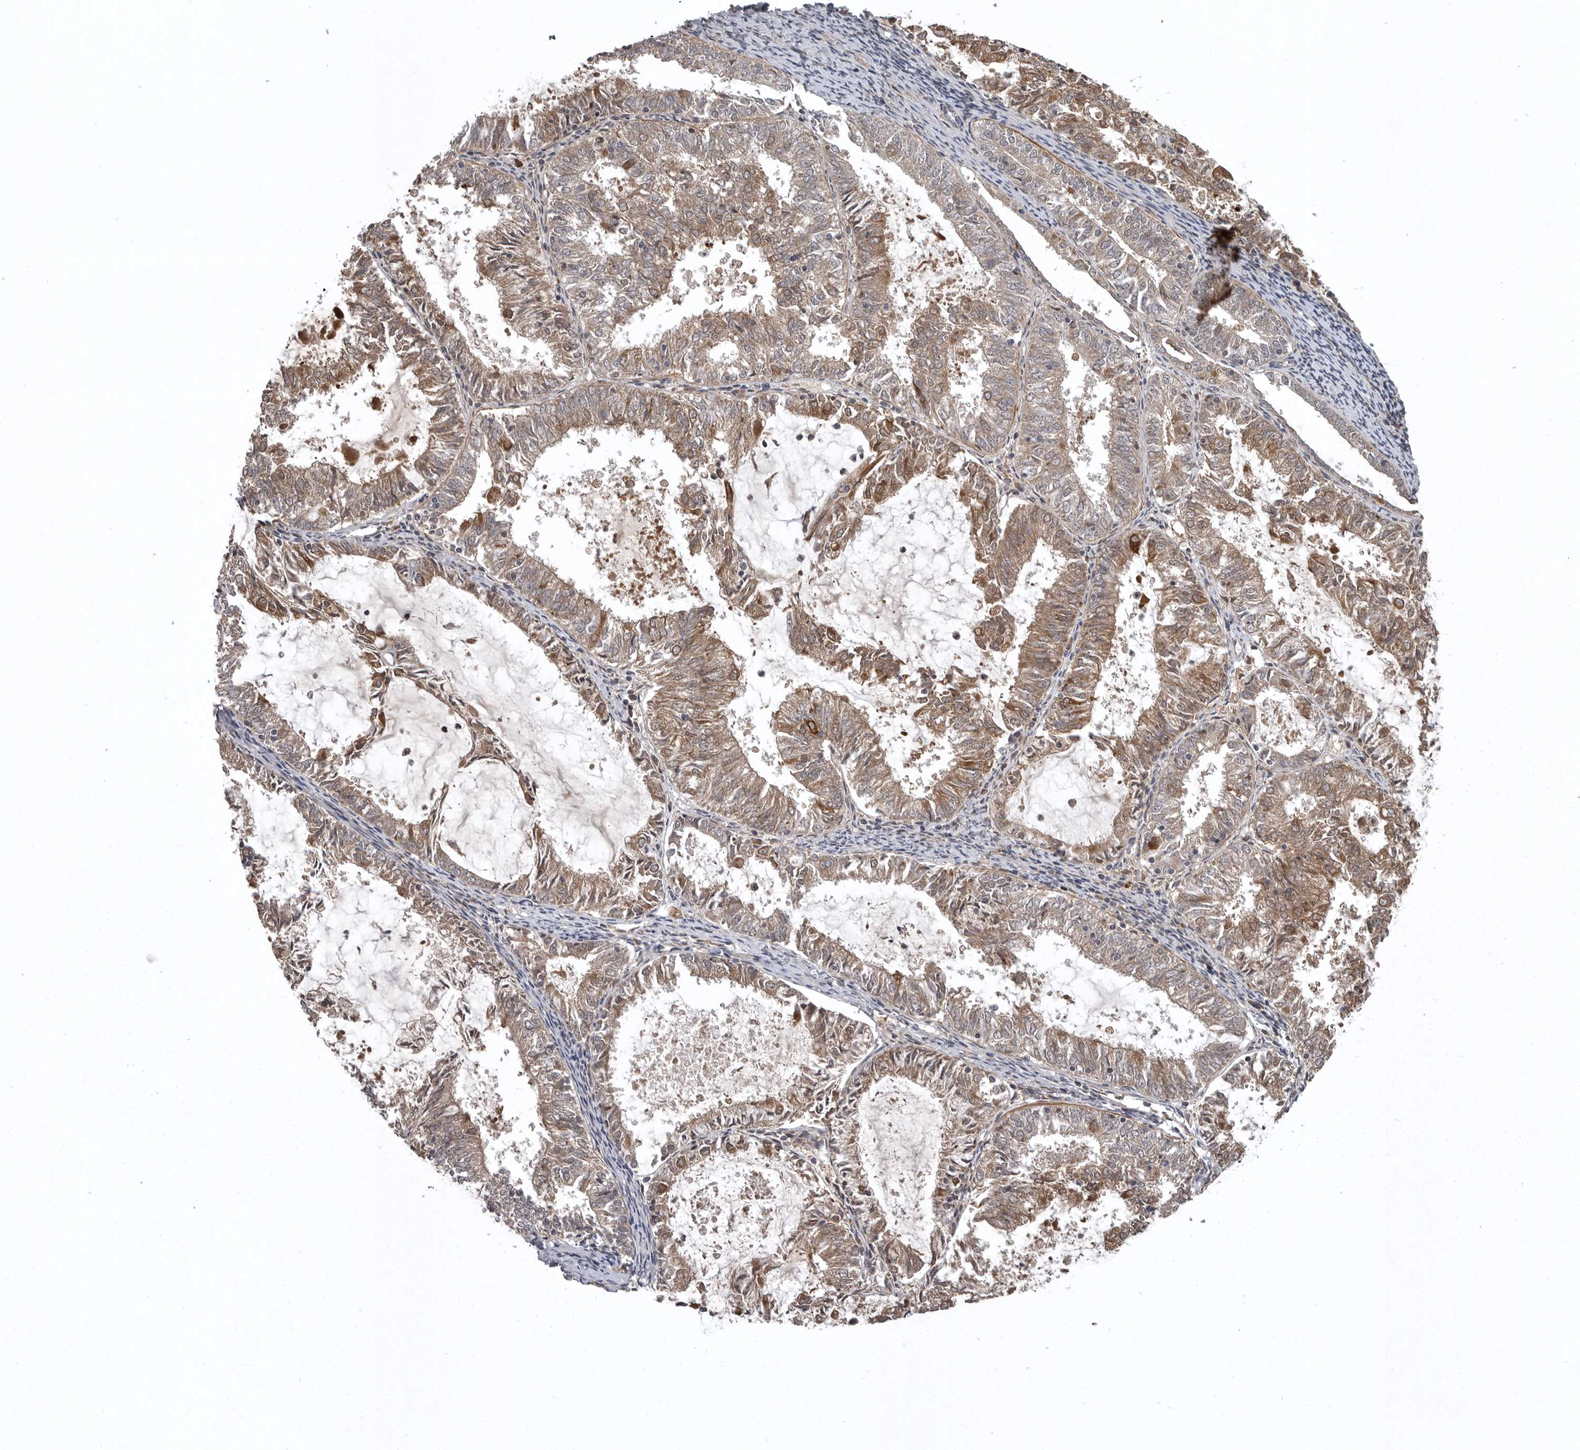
{"staining": {"intensity": "moderate", "quantity": "25%-75%", "location": "cytoplasmic/membranous"}, "tissue": "endometrial cancer", "cell_type": "Tumor cells", "image_type": "cancer", "snomed": [{"axis": "morphology", "description": "Adenocarcinoma, NOS"}, {"axis": "topography", "description": "Endometrium"}], "caption": "Immunohistochemistry (IHC) micrograph of endometrial cancer (adenocarcinoma) stained for a protein (brown), which shows medium levels of moderate cytoplasmic/membranous staining in about 25%-75% of tumor cells.", "gene": "GPR31", "patient": {"sex": "female", "age": 57}}